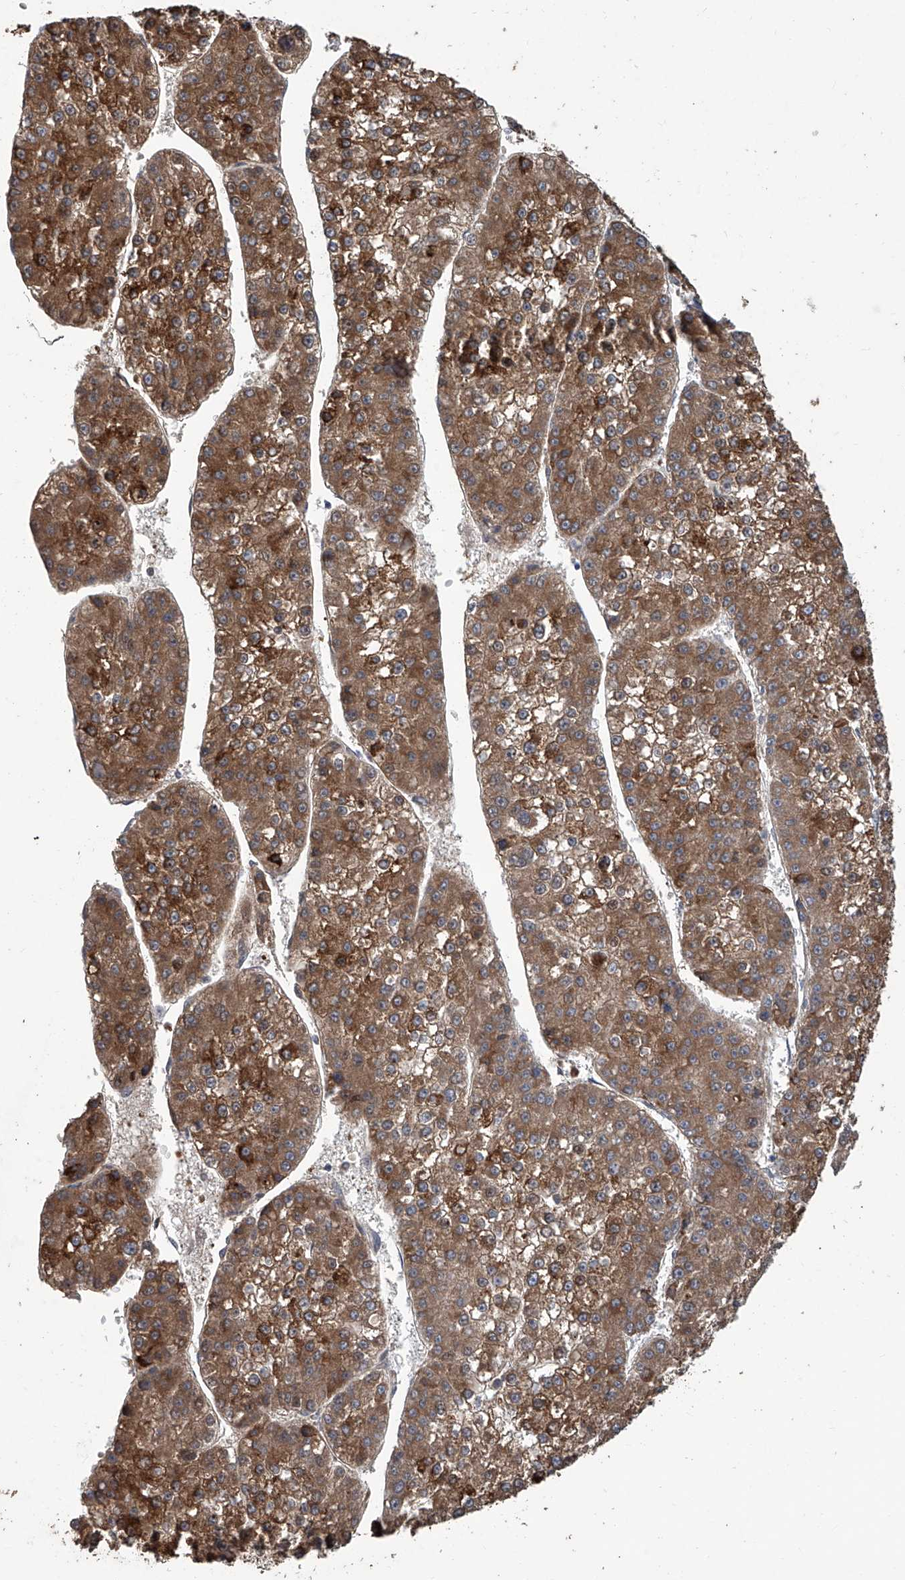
{"staining": {"intensity": "moderate", "quantity": ">75%", "location": "cytoplasmic/membranous"}, "tissue": "liver cancer", "cell_type": "Tumor cells", "image_type": "cancer", "snomed": [{"axis": "morphology", "description": "Carcinoma, Hepatocellular, NOS"}, {"axis": "topography", "description": "Liver"}], "caption": "About >75% of tumor cells in human hepatocellular carcinoma (liver) demonstrate moderate cytoplasmic/membranous protein expression as visualized by brown immunohistochemical staining.", "gene": "EIF2D", "patient": {"sex": "female", "age": 73}}